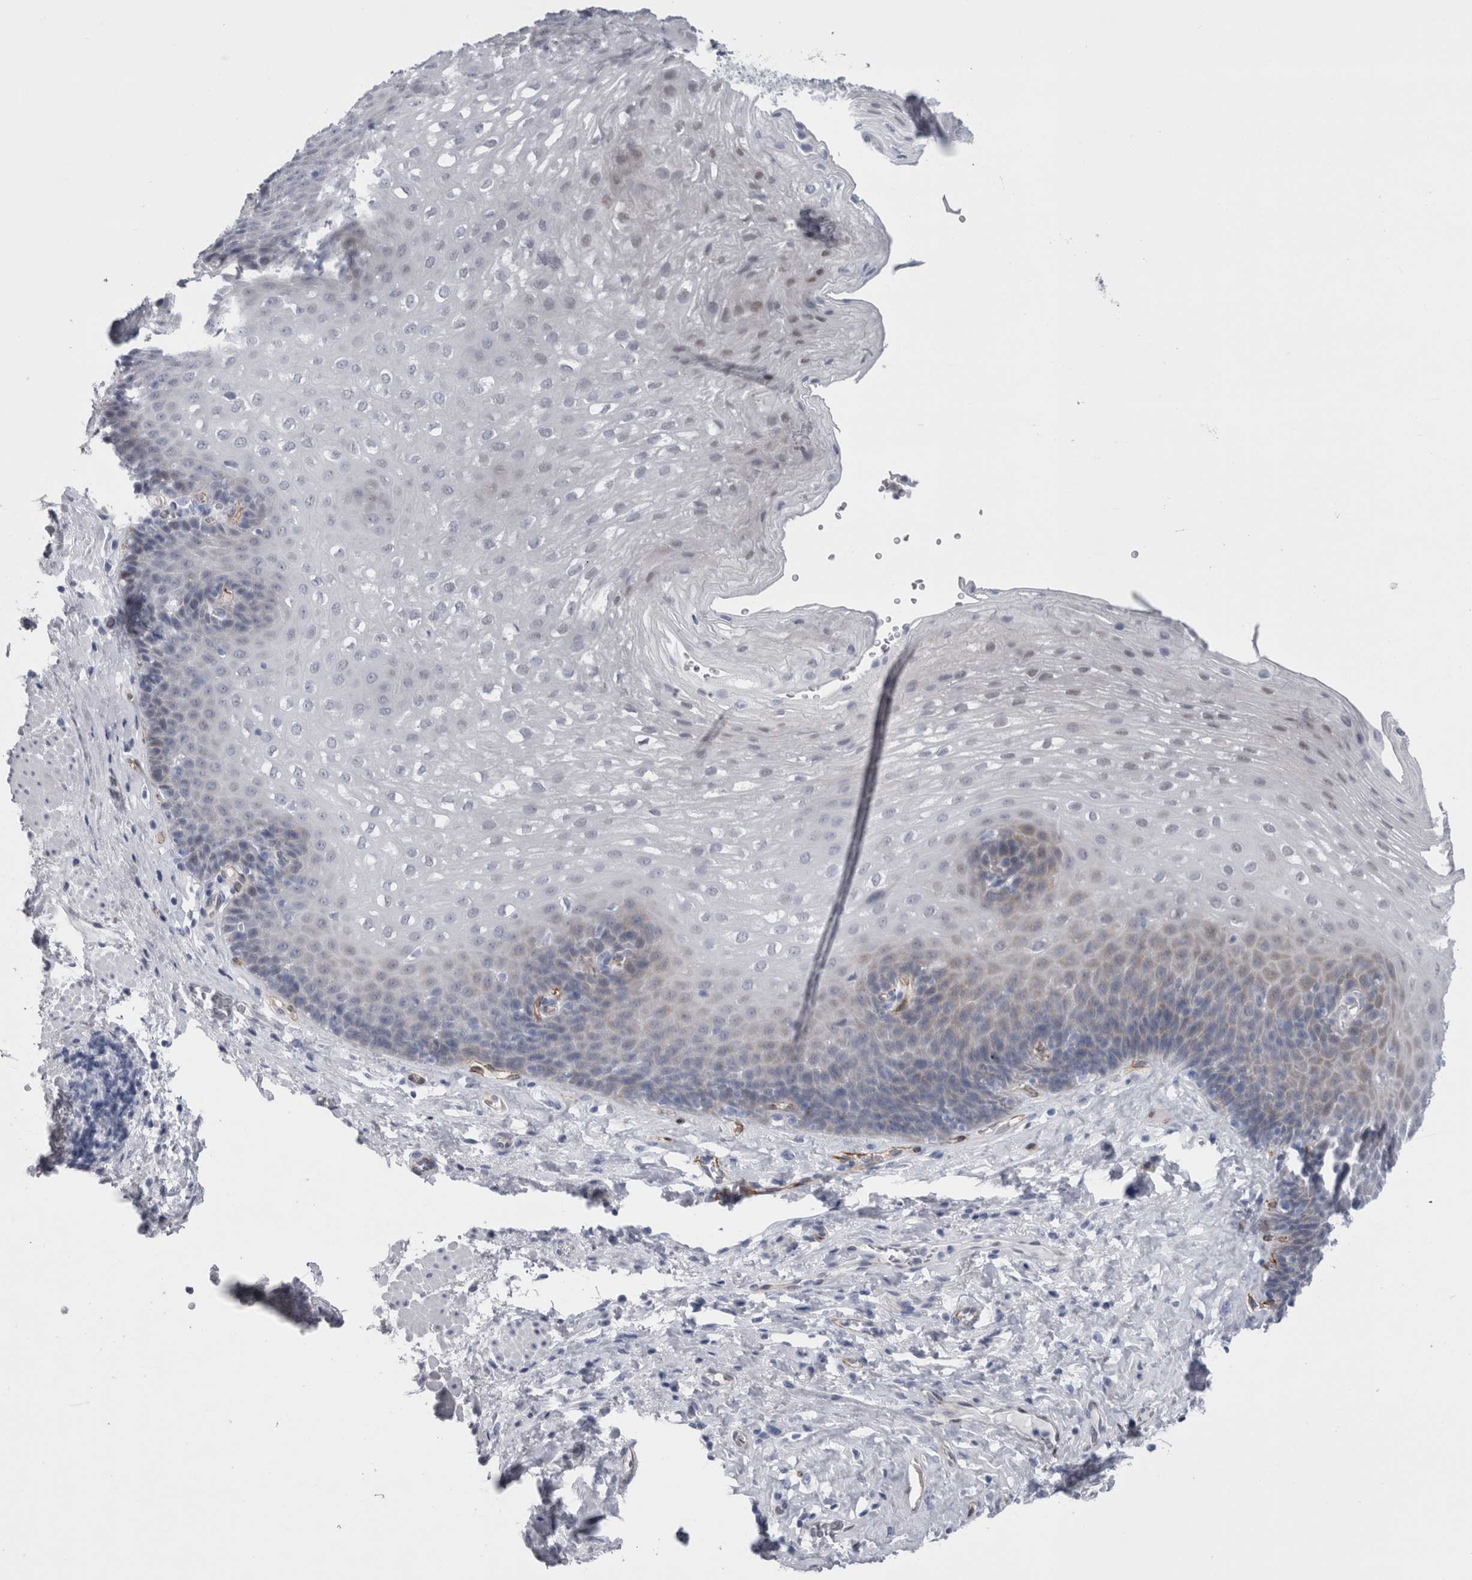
{"staining": {"intensity": "weak", "quantity": "<25%", "location": "nuclear"}, "tissue": "esophagus", "cell_type": "Squamous epithelial cells", "image_type": "normal", "snomed": [{"axis": "morphology", "description": "Normal tissue, NOS"}, {"axis": "topography", "description": "Esophagus"}], "caption": "High power microscopy image of an immunohistochemistry (IHC) micrograph of benign esophagus, revealing no significant expression in squamous epithelial cells. (DAB IHC visualized using brightfield microscopy, high magnification).", "gene": "VWDE", "patient": {"sex": "female", "age": 66}}